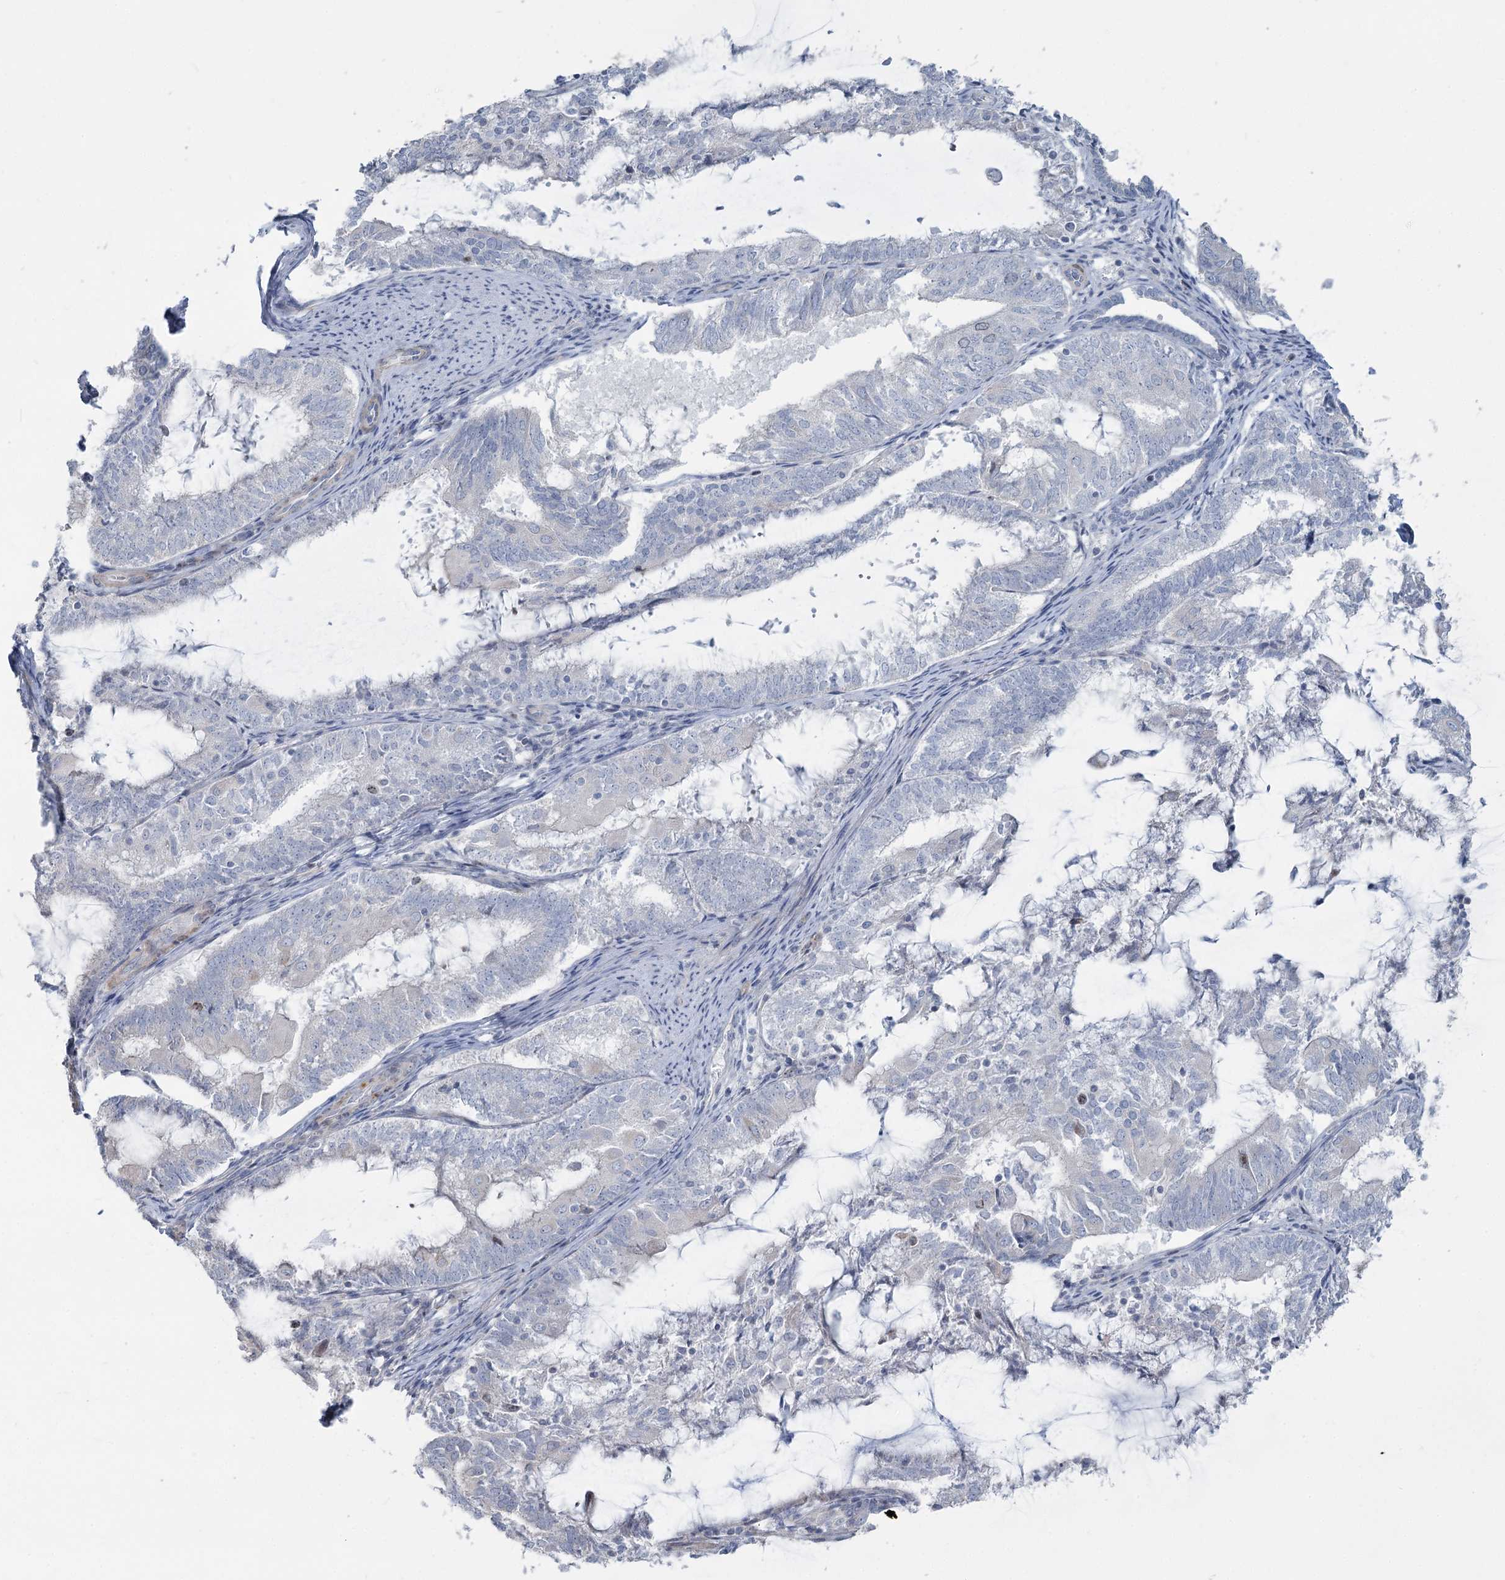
{"staining": {"intensity": "weak", "quantity": "<25%", "location": "cytoplasmic/membranous,nuclear"}, "tissue": "endometrial cancer", "cell_type": "Tumor cells", "image_type": "cancer", "snomed": [{"axis": "morphology", "description": "Adenocarcinoma, NOS"}, {"axis": "topography", "description": "Endometrium"}], "caption": "This is an immunohistochemistry (IHC) photomicrograph of human endometrial adenocarcinoma. There is no staining in tumor cells.", "gene": "ABITRAM", "patient": {"sex": "female", "age": 81}}